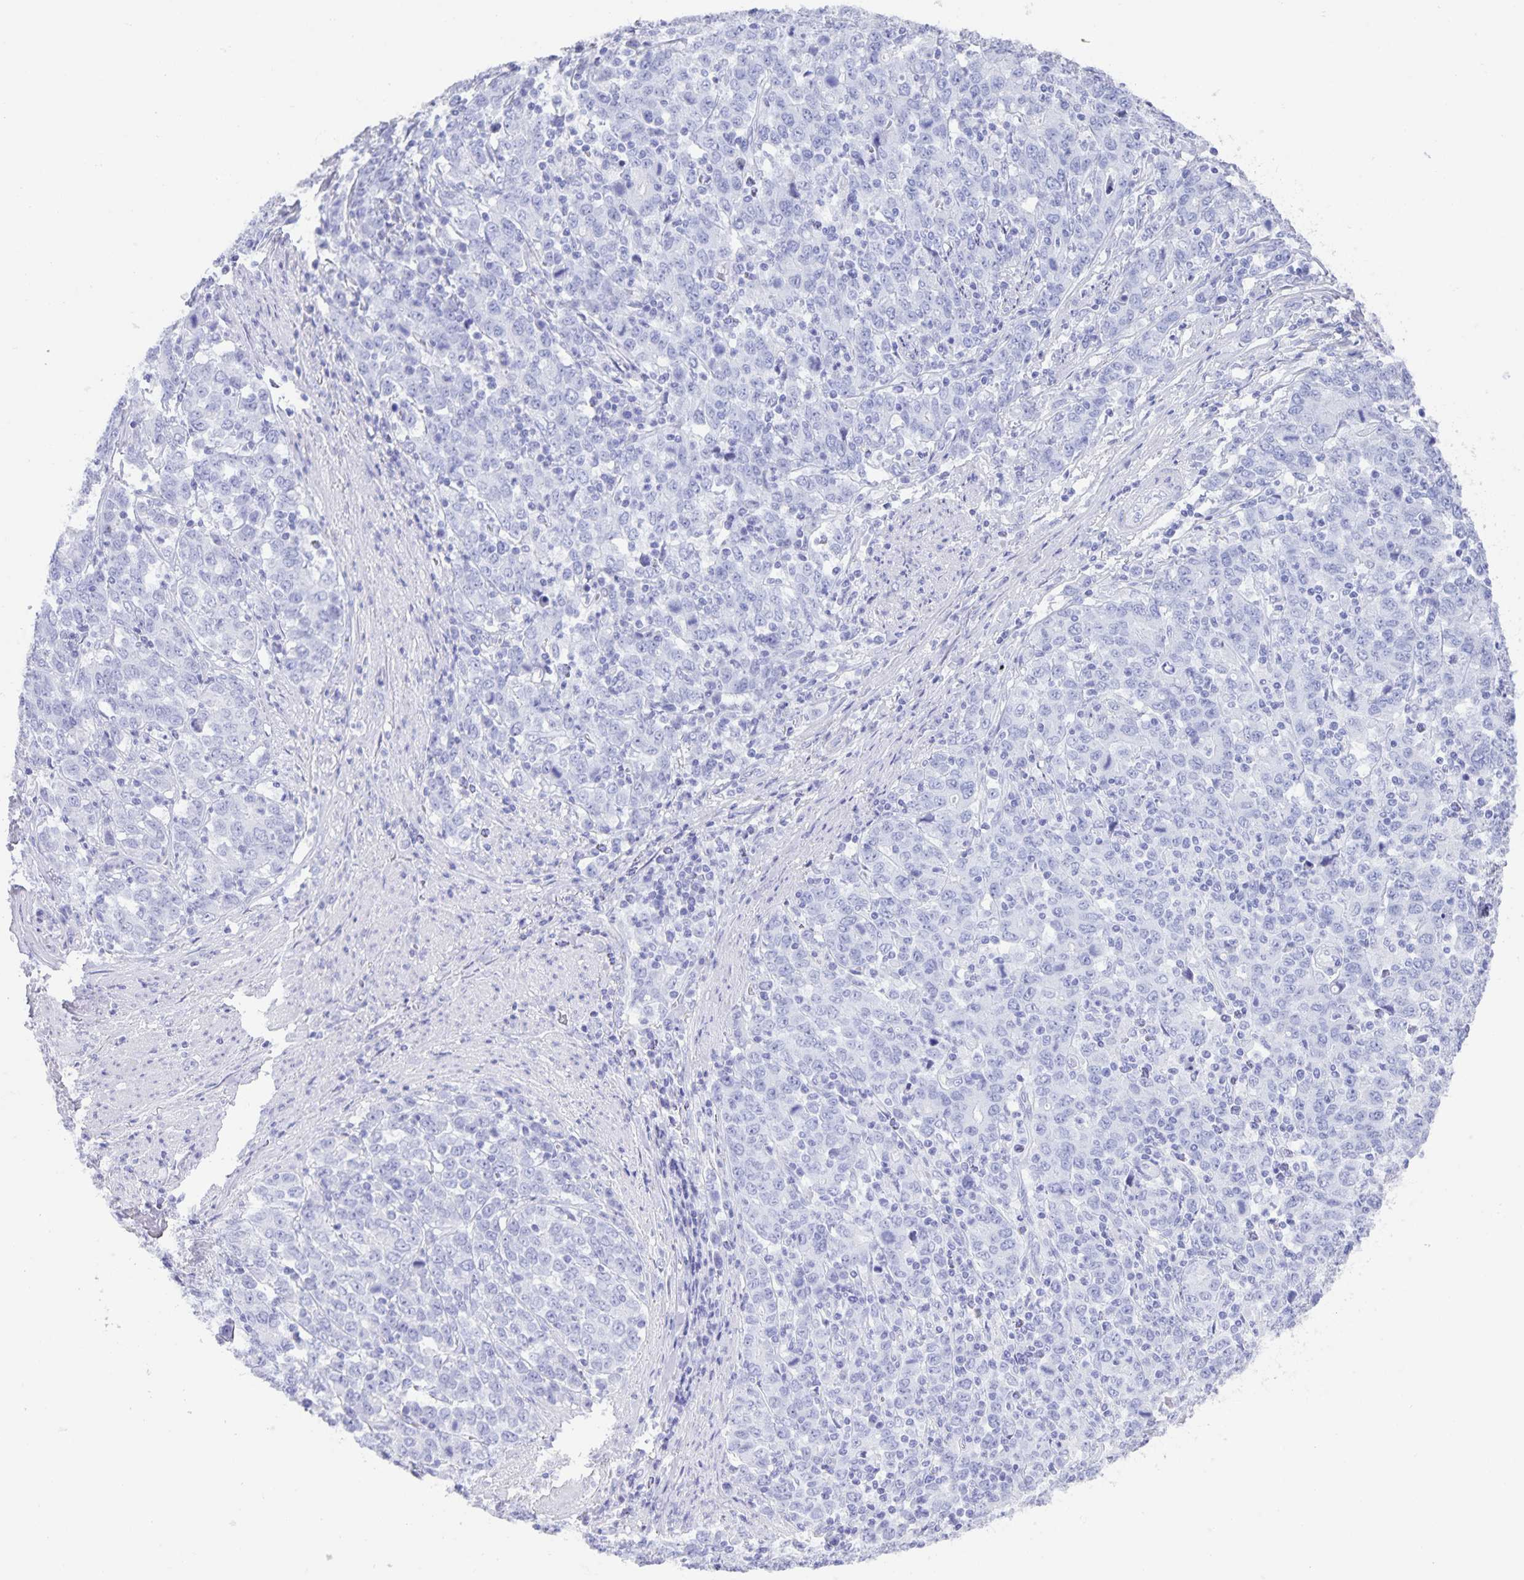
{"staining": {"intensity": "negative", "quantity": "none", "location": "none"}, "tissue": "stomach cancer", "cell_type": "Tumor cells", "image_type": "cancer", "snomed": [{"axis": "morphology", "description": "Adenocarcinoma, NOS"}, {"axis": "topography", "description": "Stomach, upper"}], "caption": "Immunohistochemistry (IHC) photomicrograph of neoplastic tissue: human stomach adenocarcinoma stained with DAB exhibits no significant protein positivity in tumor cells. (Stains: DAB (3,3'-diaminobenzidine) IHC with hematoxylin counter stain, Microscopy: brightfield microscopy at high magnification).", "gene": "AQP4", "patient": {"sex": "male", "age": 69}}